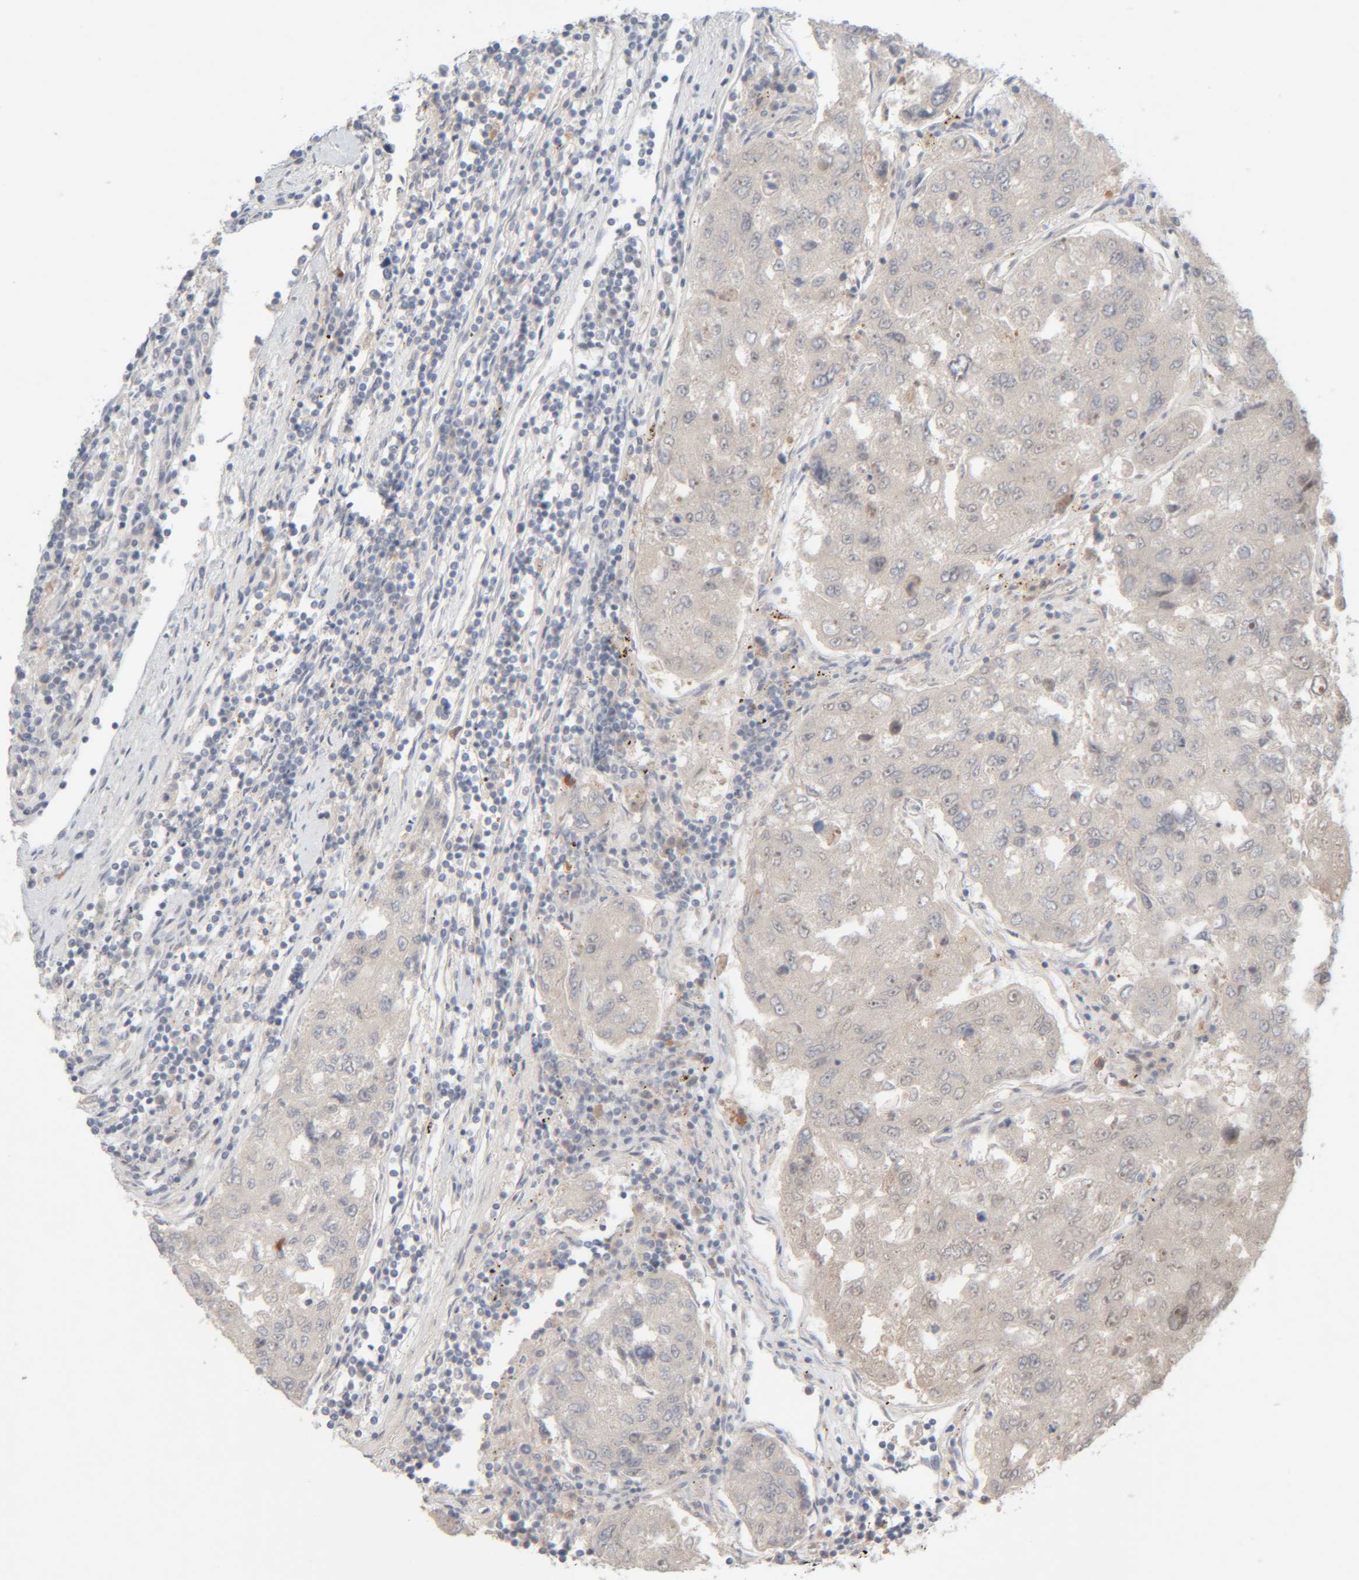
{"staining": {"intensity": "negative", "quantity": "none", "location": "none"}, "tissue": "urothelial cancer", "cell_type": "Tumor cells", "image_type": "cancer", "snomed": [{"axis": "morphology", "description": "Urothelial carcinoma, High grade"}, {"axis": "topography", "description": "Lymph node"}, {"axis": "topography", "description": "Urinary bladder"}], "caption": "The micrograph displays no staining of tumor cells in urothelial cancer. Brightfield microscopy of immunohistochemistry (IHC) stained with DAB (brown) and hematoxylin (blue), captured at high magnification.", "gene": "CHKA", "patient": {"sex": "male", "age": 51}}